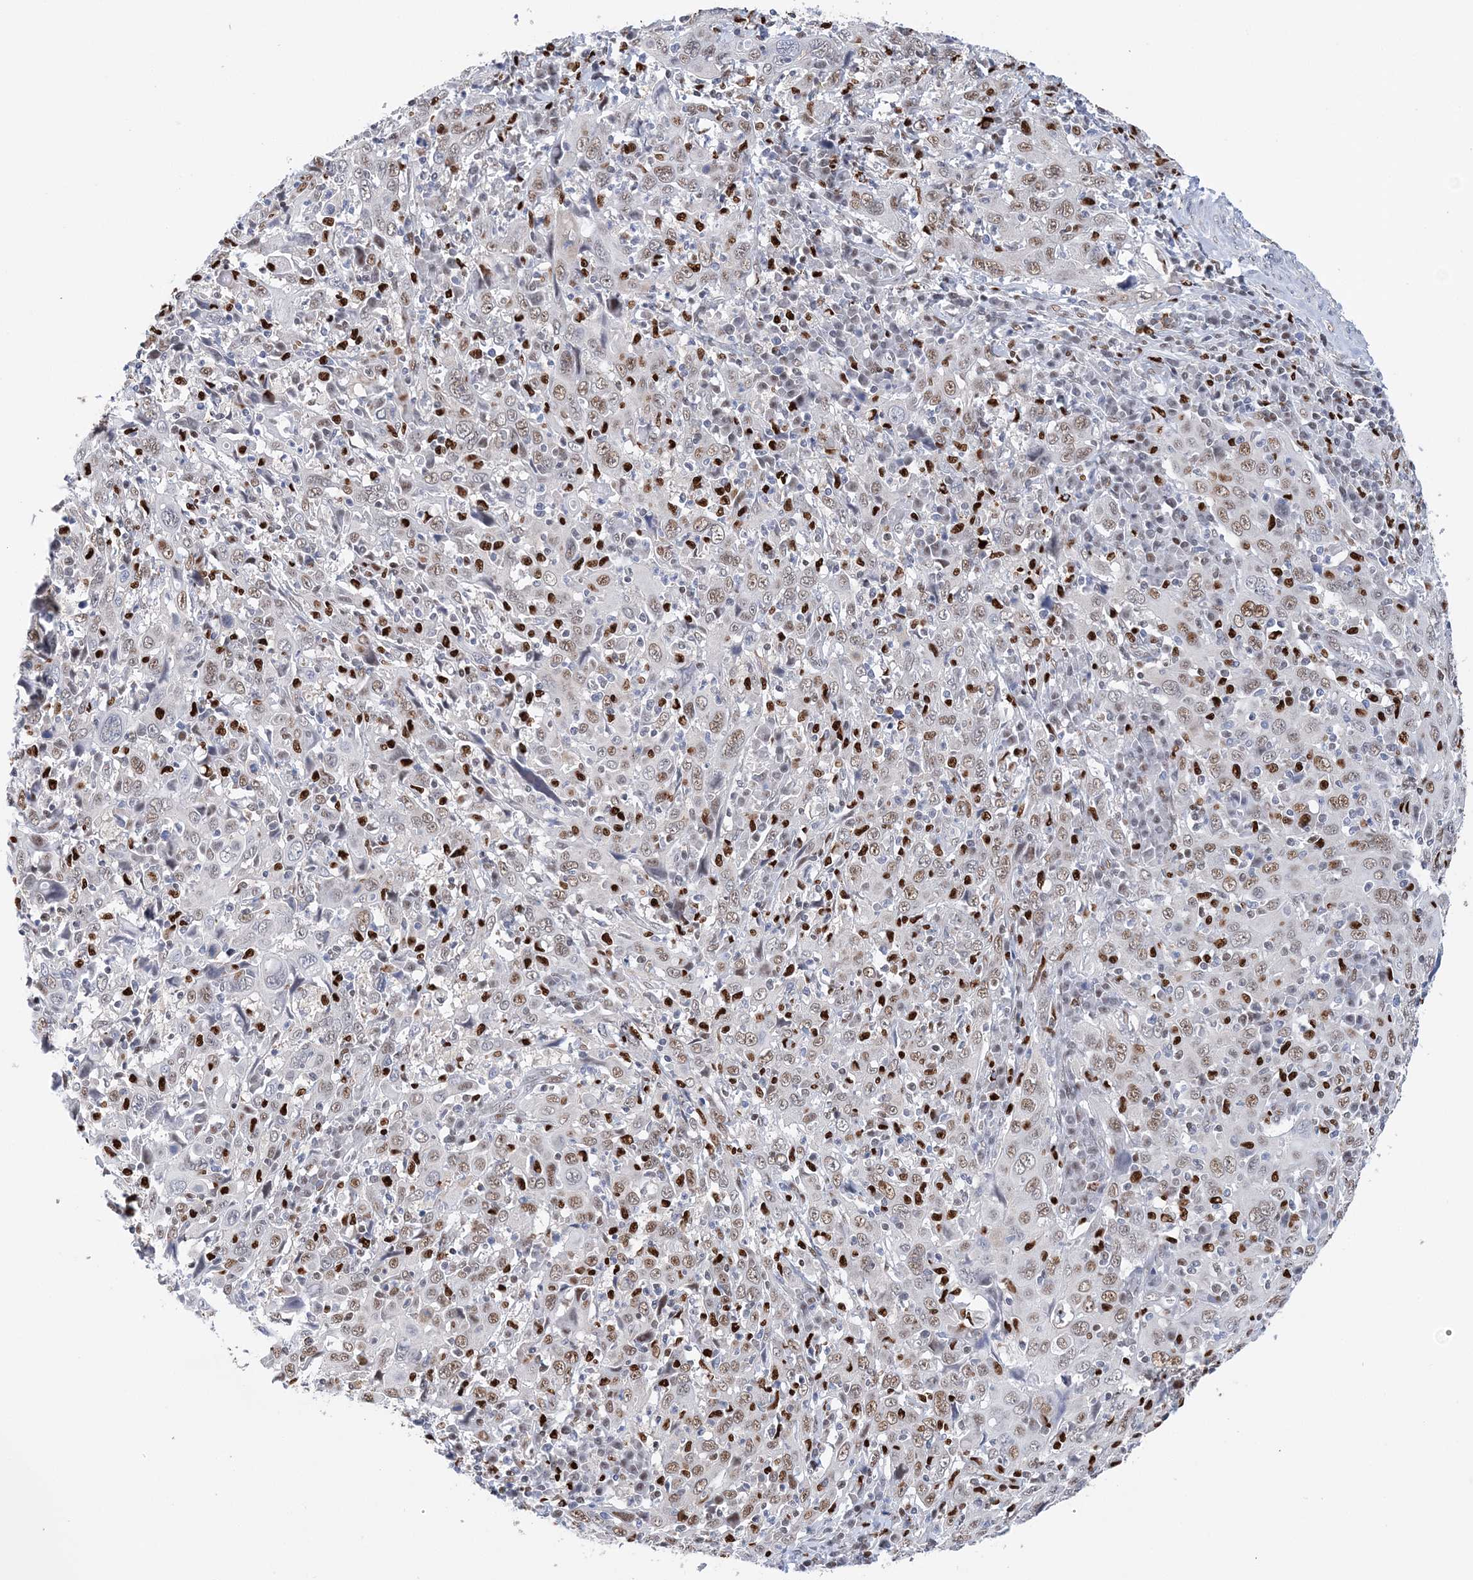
{"staining": {"intensity": "moderate", "quantity": "25%-75%", "location": "nuclear"}, "tissue": "cervical cancer", "cell_type": "Tumor cells", "image_type": "cancer", "snomed": [{"axis": "morphology", "description": "Squamous cell carcinoma, NOS"}, {"axis": "topography", "description": "Cervix"}], "caption": "Cervical cancer stained for a protein exhibits moderate nuclear positivity in tumor cells. Using DAB (3,3'-diaminobenzidine) (brown) and hematoxylin (blue) stains, captured at high magnification using brightfield microscopy.", "gene": "NIT2", "patient": {"sex": "female", "age": 46}}